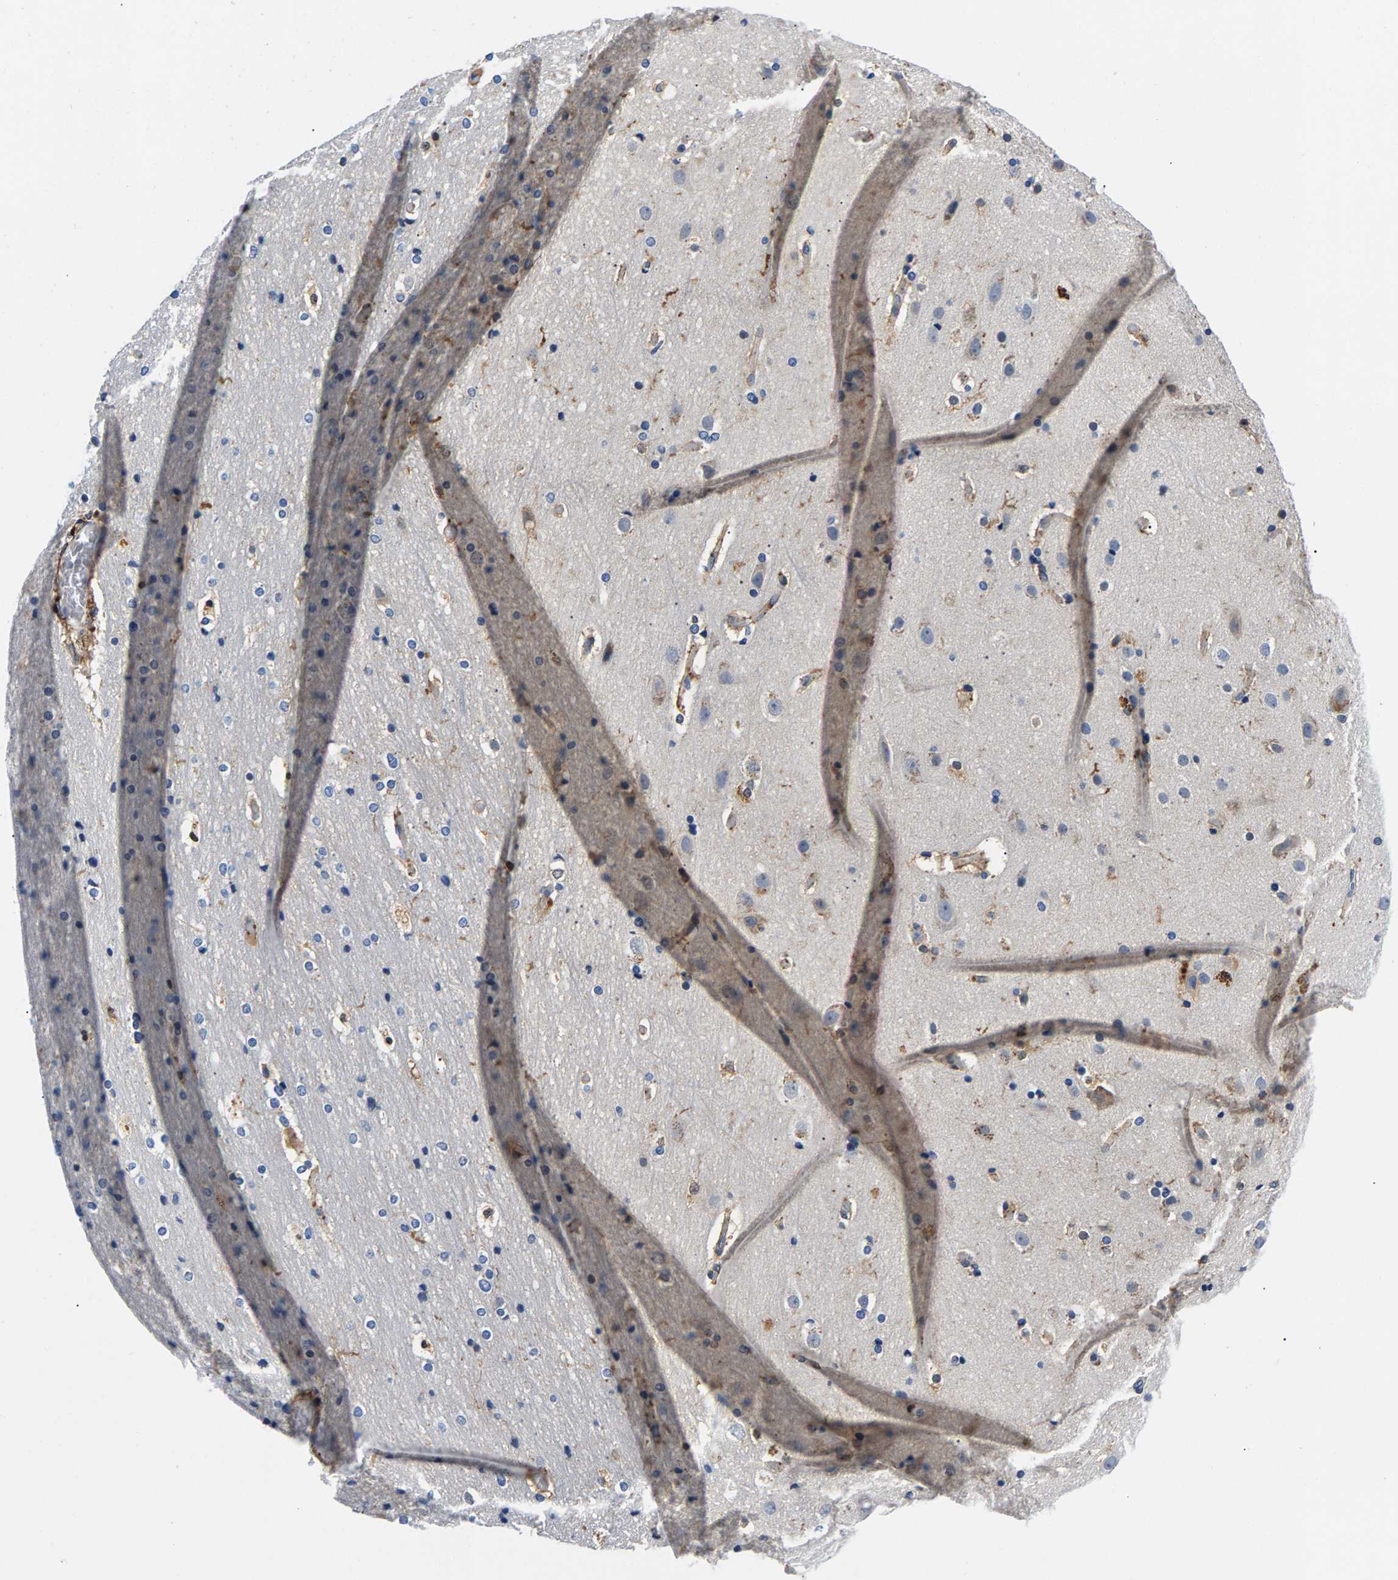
{"staining": {"intensity": "moderate", "quantity": ">75%", "location": "cytoplasmic/membranous"}, "tissue": "cerebral cortex", "cell_type": "Endothelial cells", "image_type": "normal", "snomed": [{"axis": "morphology", "description": "Normal tissue, NOS"}, {"axis": "topography", "description": "Cerebral cortex"}], "caption": "Immunohistochemistry (IHC) histopathology image of benign cerebral cortex stained for a protein (brown), which displays medium levels of moderate cytoplasmic/membranous expression in approximately >75% of endothelial cells.", "gene": "P2RY4", "patient": {"sex": "male", "age": 57}}